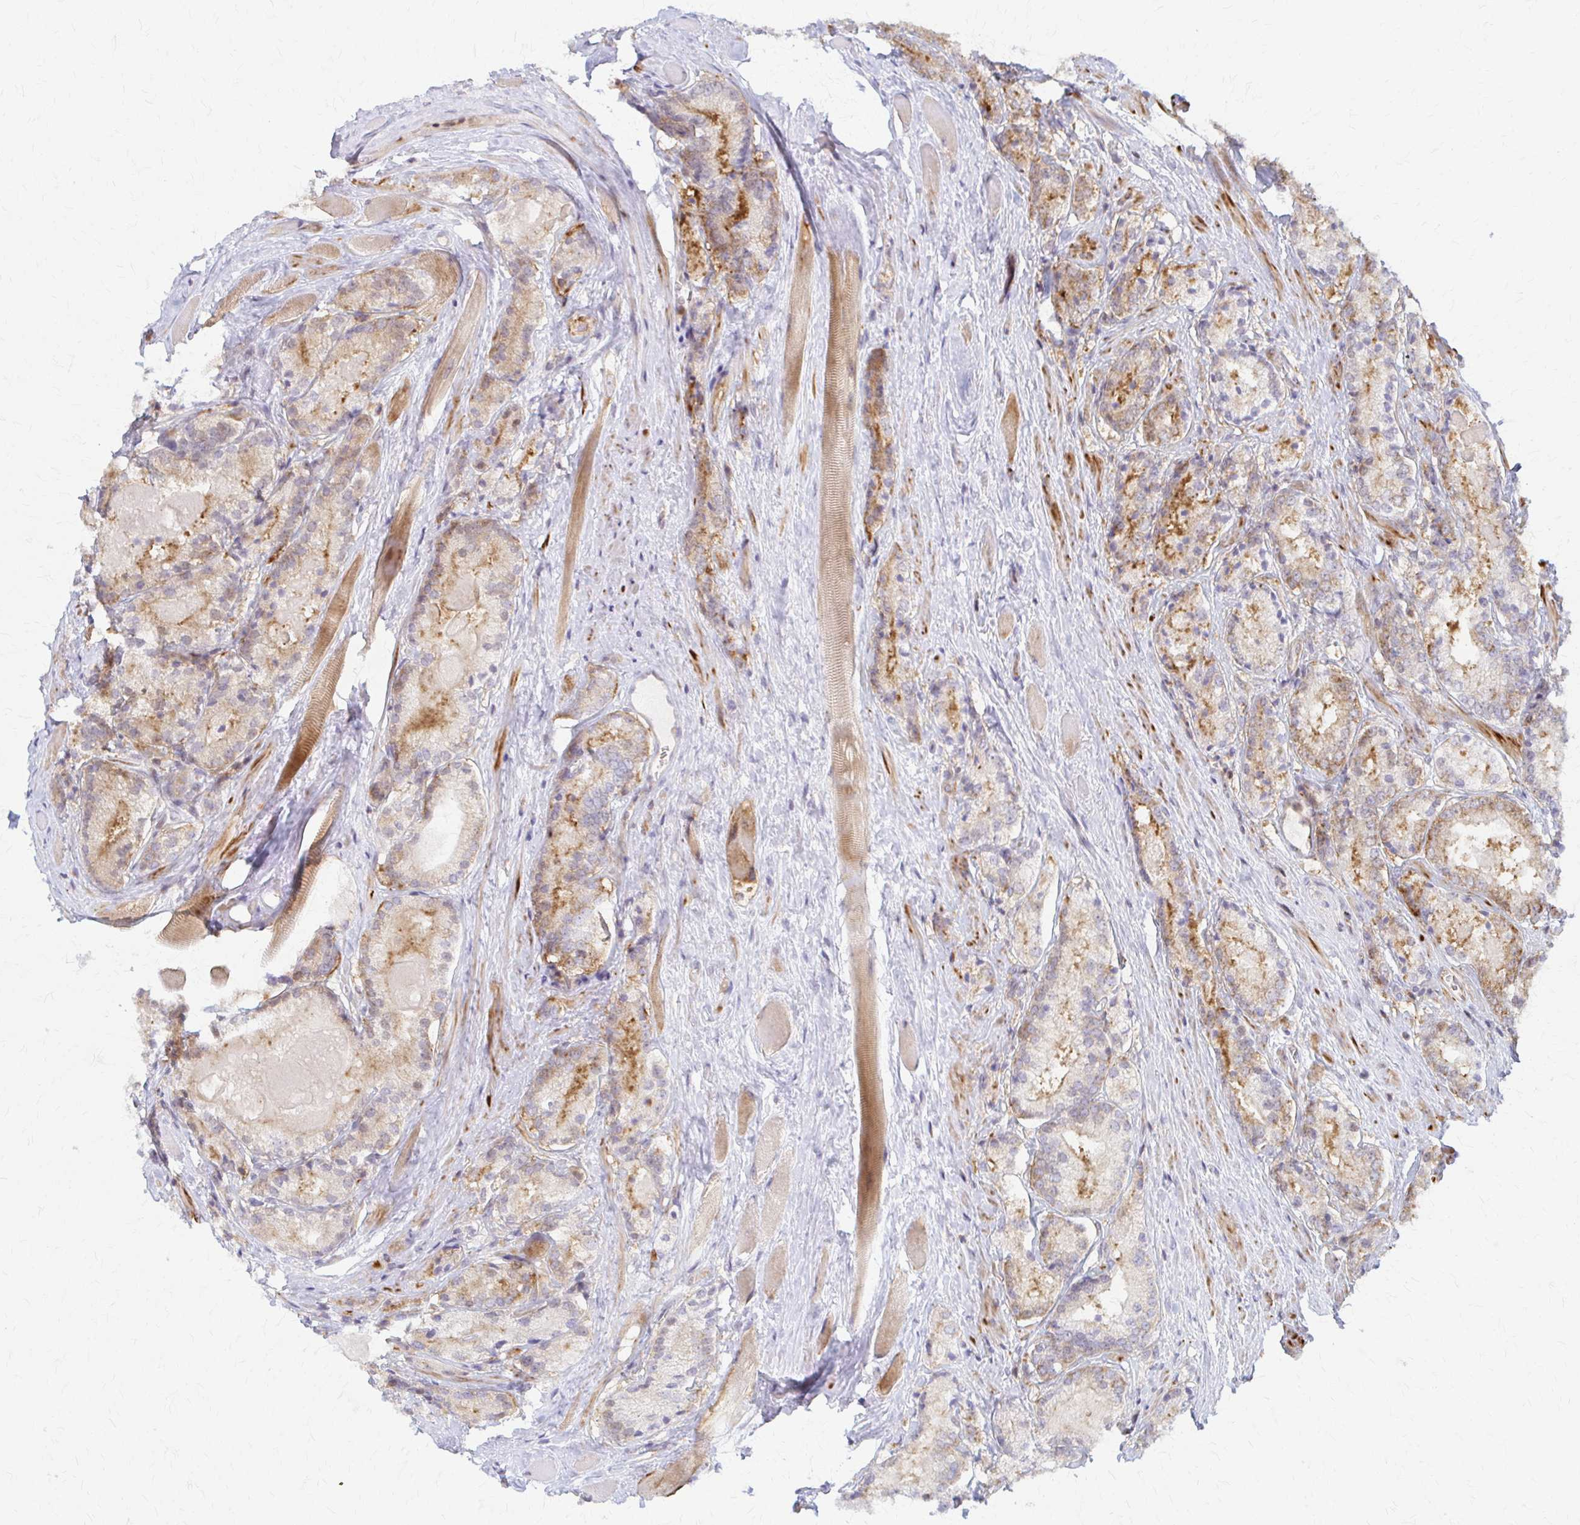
{"staining": {"intensity": "moderate", "quantity": ">75%", "location": "cytoplasmic/membranous"}, "tissue": "prostate cancer", "cell_type": "Tumor cells", "image_type": "cancer", "snomed": [{"axis": "morphology", "description": "Adenocarcinoma, NOS"}, {"axis": "morphology", "description": "Adenocarcinoma, Low grade"}, {"axis": "topography", "description": "Prostate"}], "caption": "Immunohistochemical staining of adenocarcinoma (prostate) shows medium levels of moderate cytoplasmic/membranous positivity in about >75% of tumor cells. The staining was performed using DAB, with brown indicating positive protein expression. Nuclei are stained blue with hematoxylin.", "gene": "ARHGAP35", "patient": {"sex": "male", "age": 68}}